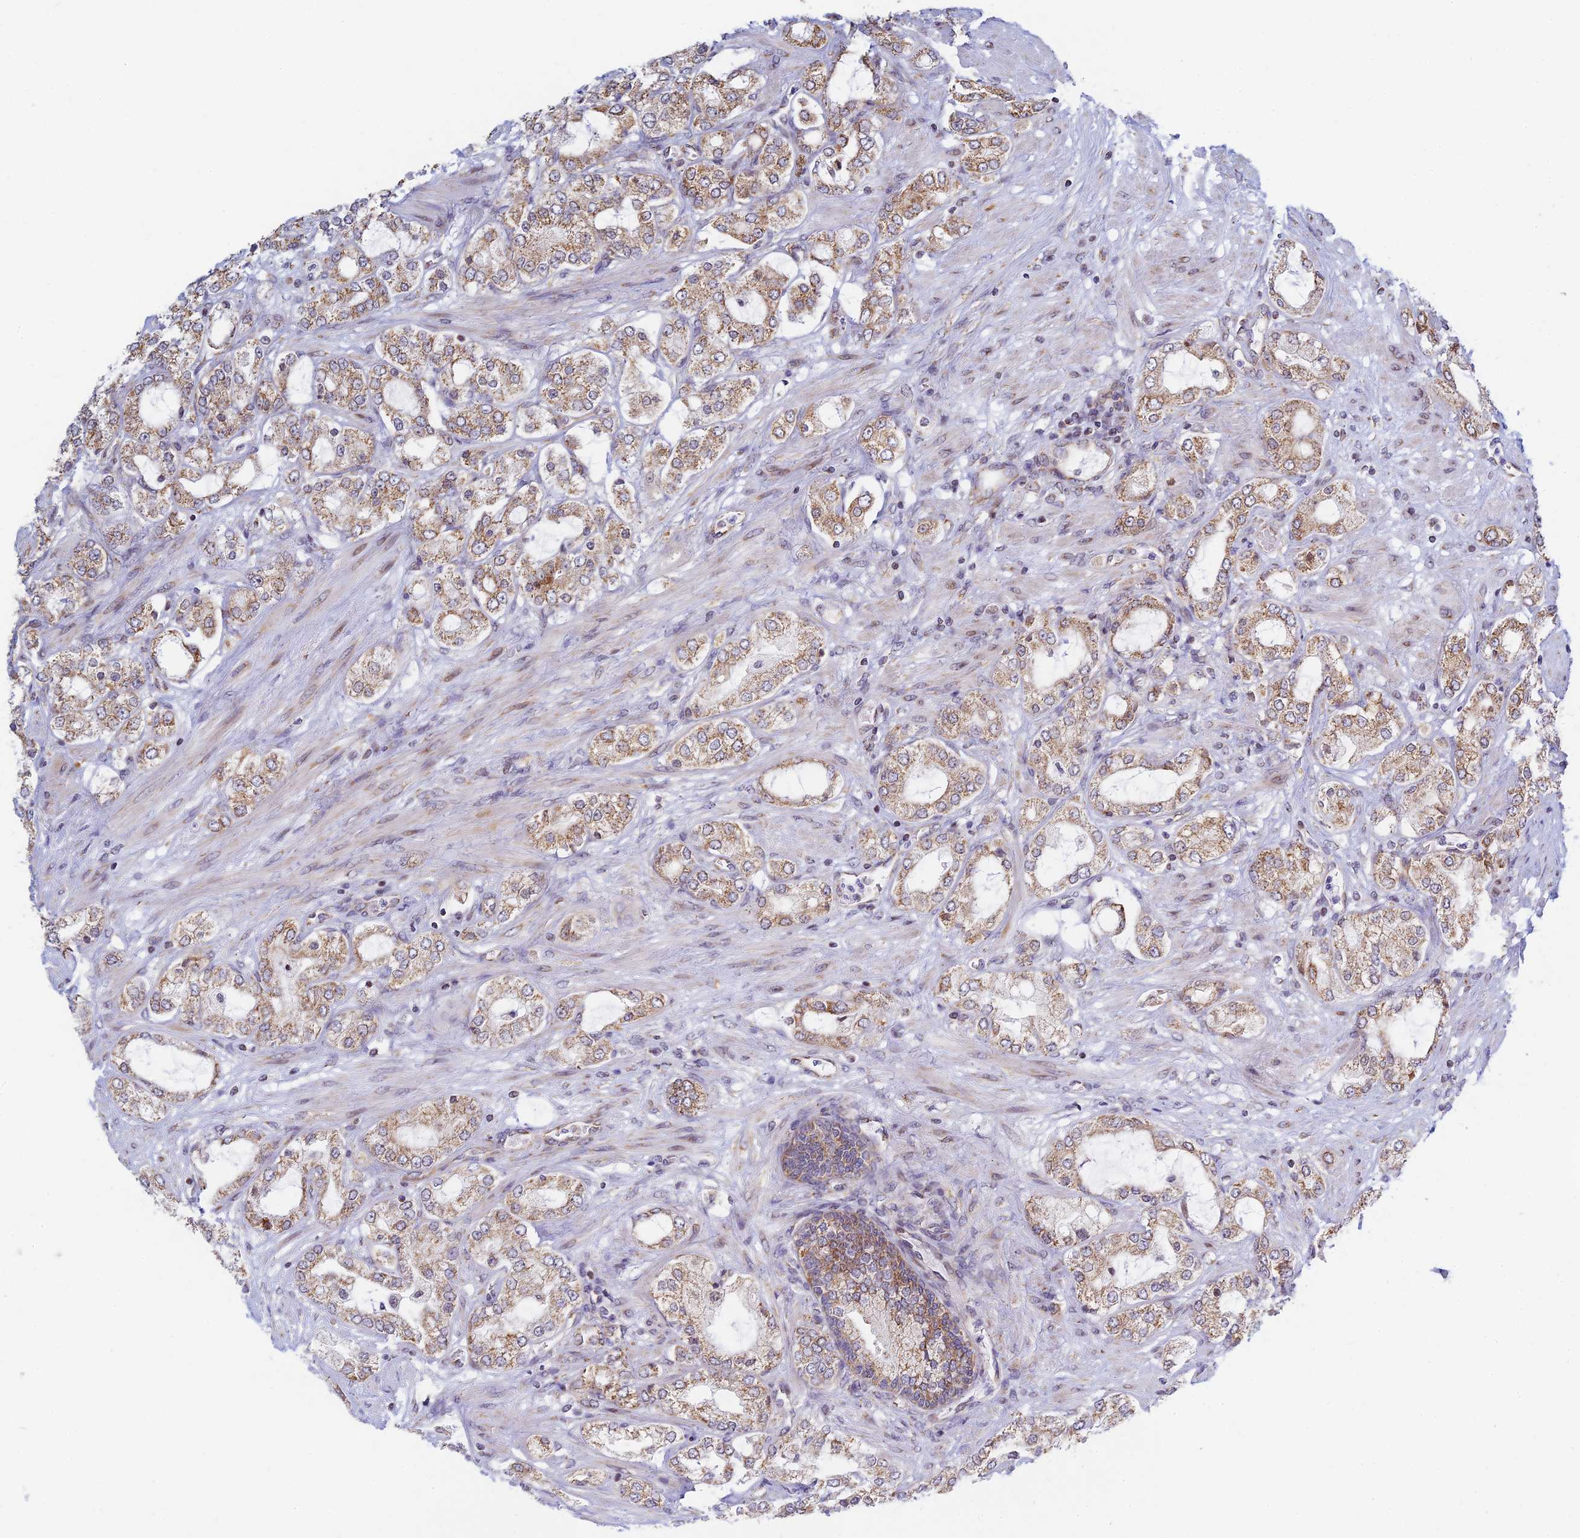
{"staining": {"intensity": "moderate", "quantity": "25%-75%", "location": "cytoplasmic/membranous"}, "tissue": "prostate cancer", "cell_type": "Tumor cells", "image_type": "cancer", "snomed": [{"axis": "morphology", "description": "Adenocarcinoma, High grade"}, {"axis": "topography", "description": "Prostate"}], "caption": "Immunohistochemical staining of prostate adenocarcinoma (high-grade) displays medium levels of moderate cytoplasmic/membranous staining in about 25%-75% of tumor cells. (brown staining indicates protein expression, while blue staining denotes nuclei).", "gene": "HOOK2", "patient": {"sex": "male", "age": 64}}